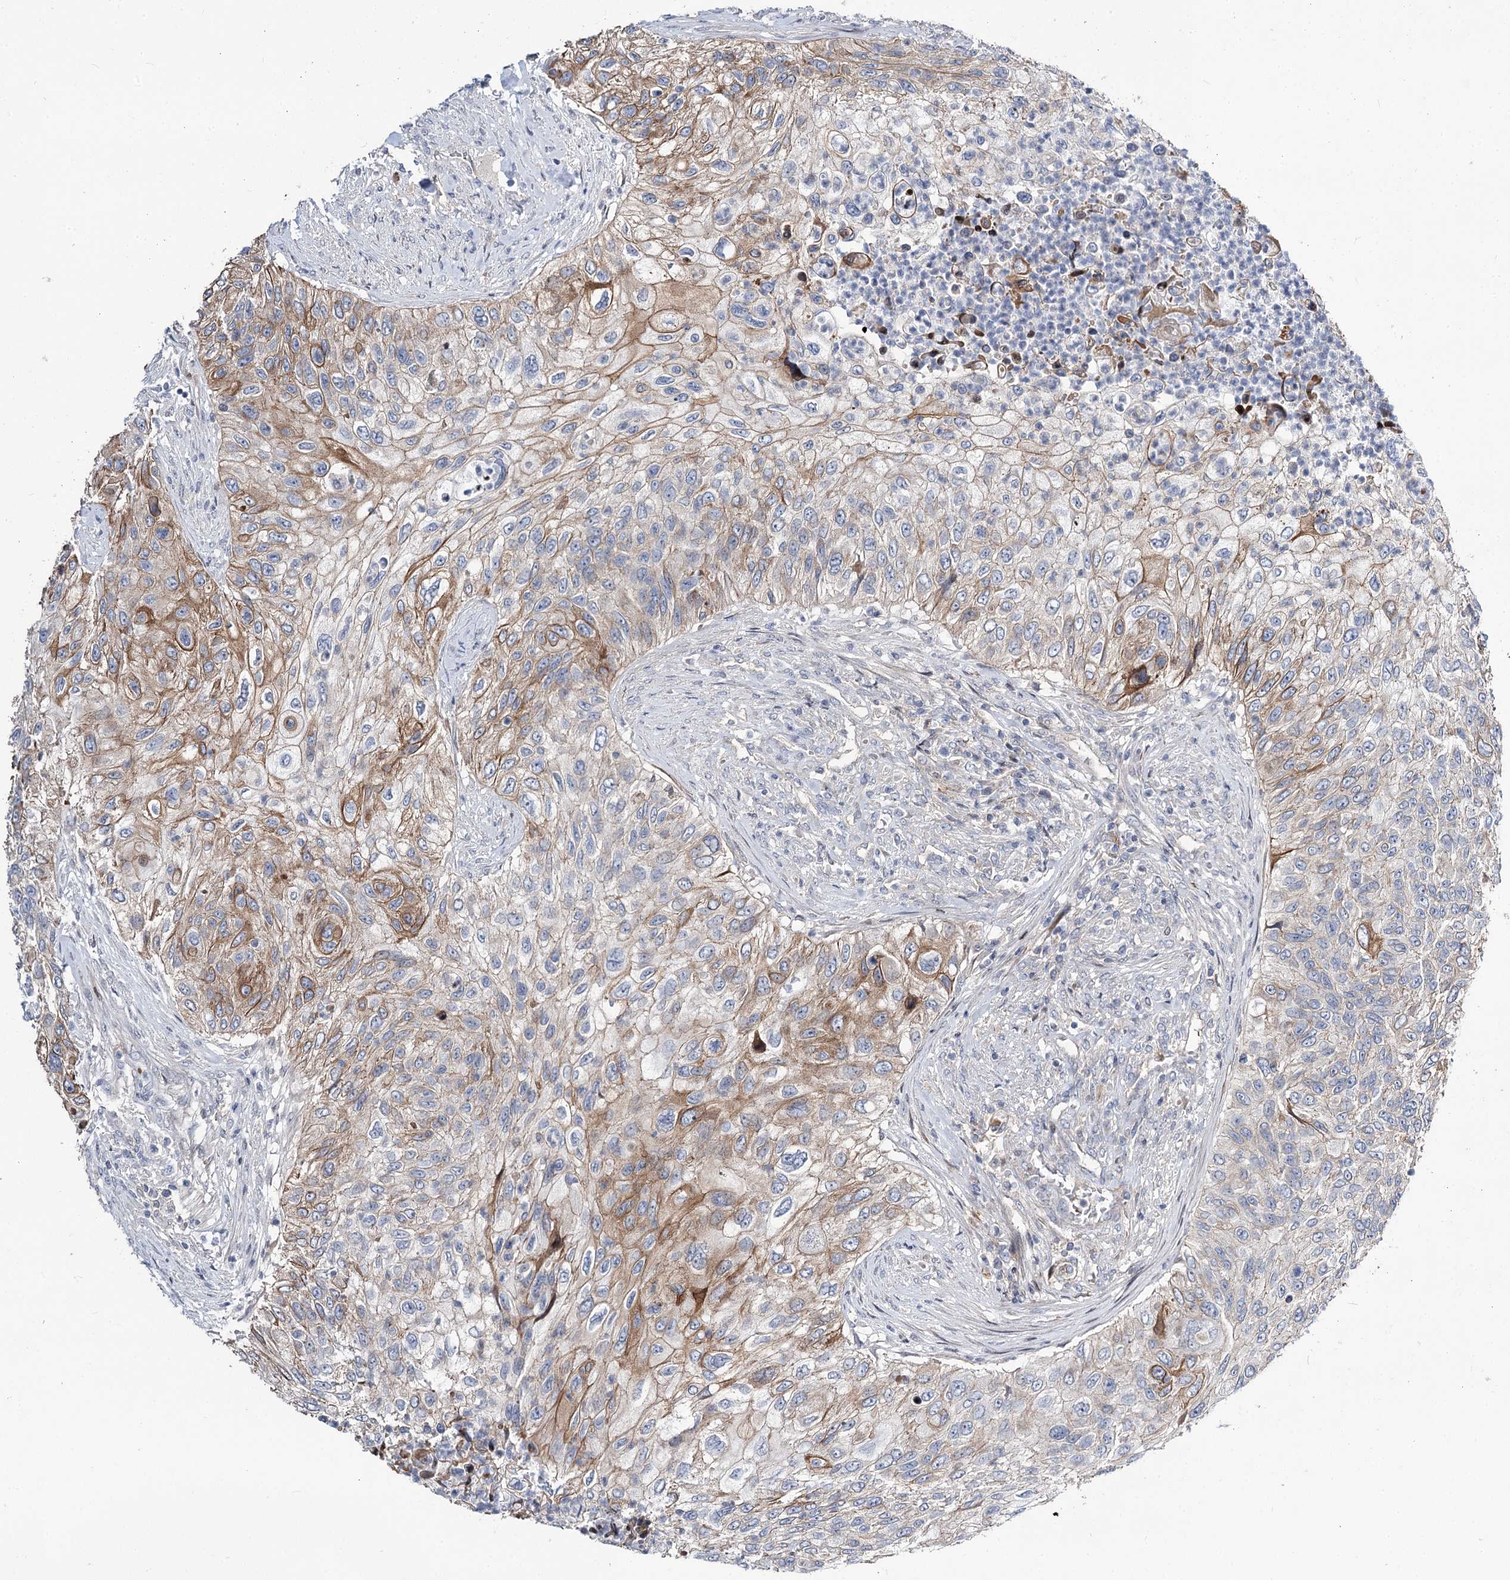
{"staining": {"intensity": "moderate", "quantity": "25%-75%", "location": "cytoplasmic/membranous"}, "tissue": "urothelial cancer", "cell_type": "Tumor cells", "image_type": "cancer", "snomed": [{"axis": "morphology", "description": "Urothelial carcinoma, High grade"}, {"axis": "topography", "description": "Urinary bladder"}], "caption": "Tumor cells show moderate cytoplasmic/membranous positivity in approximately 25%-75% of cells in urothelial cancer. The staining was performed using DAB (3,3'-diaminobenzidine), with brown indicating positive protein expression. Nuclei are stained blue with hematoxylin.", "gene": "ITFG2", "patient": {"sex": "female", "age": 60}}